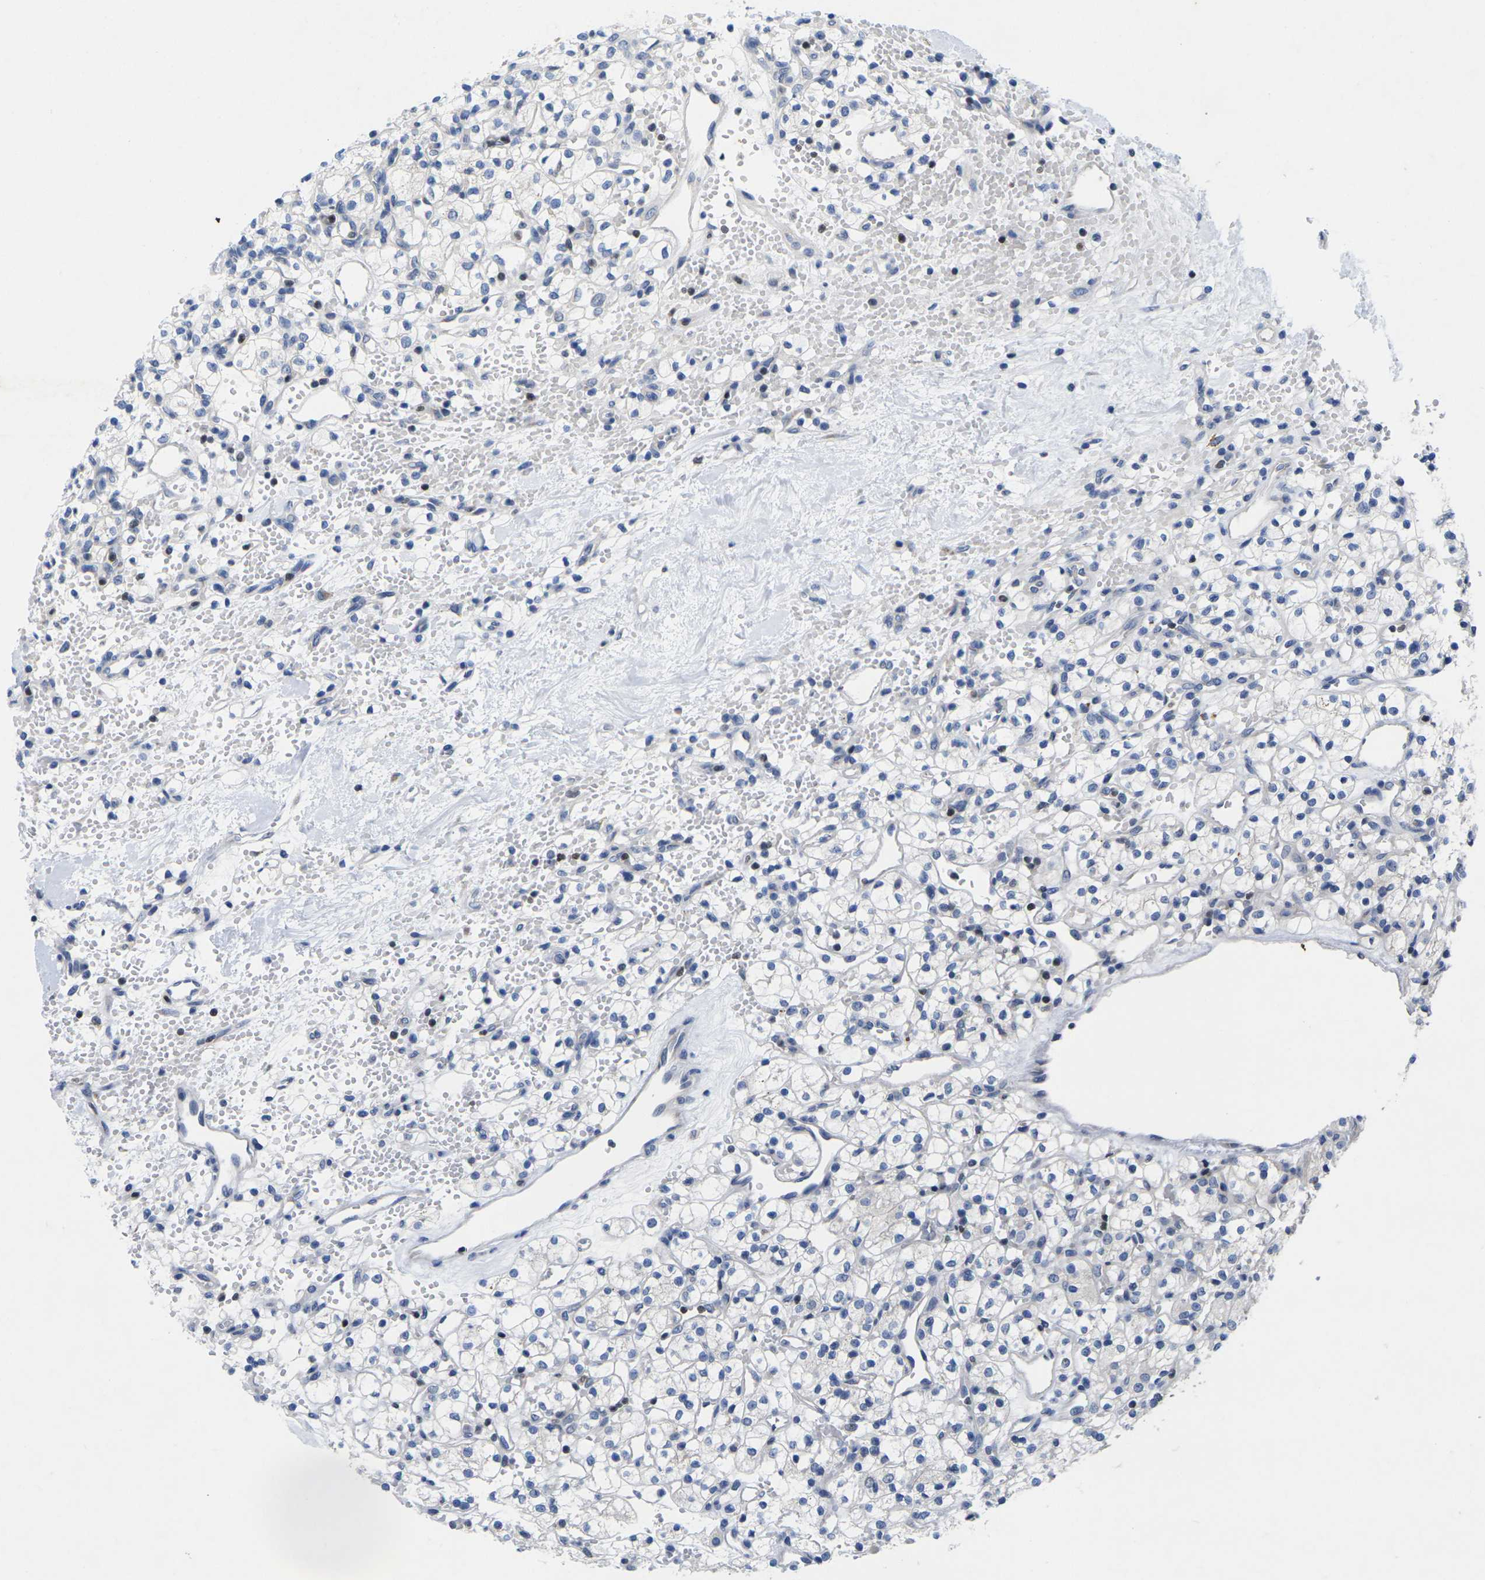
{"staining": {"intensity": "negative", "quantity": "none", "location": "none"}, "tissue": "renal cancer", "cell_type": "Tumor cells", "image_type": "cancer", "snomed": [{"axis": "morphology", "description": "Adenocarcinoma, NOS"}, {"axis": "topography", "description": "Kidney"}], "caption": "A high-resolution photomicrograph shows immunohistochemistry (IHC) staining of renal adenocarcinoma, which demonstrates no significant expression in tumor cells.", "gene": "IKZF1", "patient": {"sex": "female", "age": 60}}